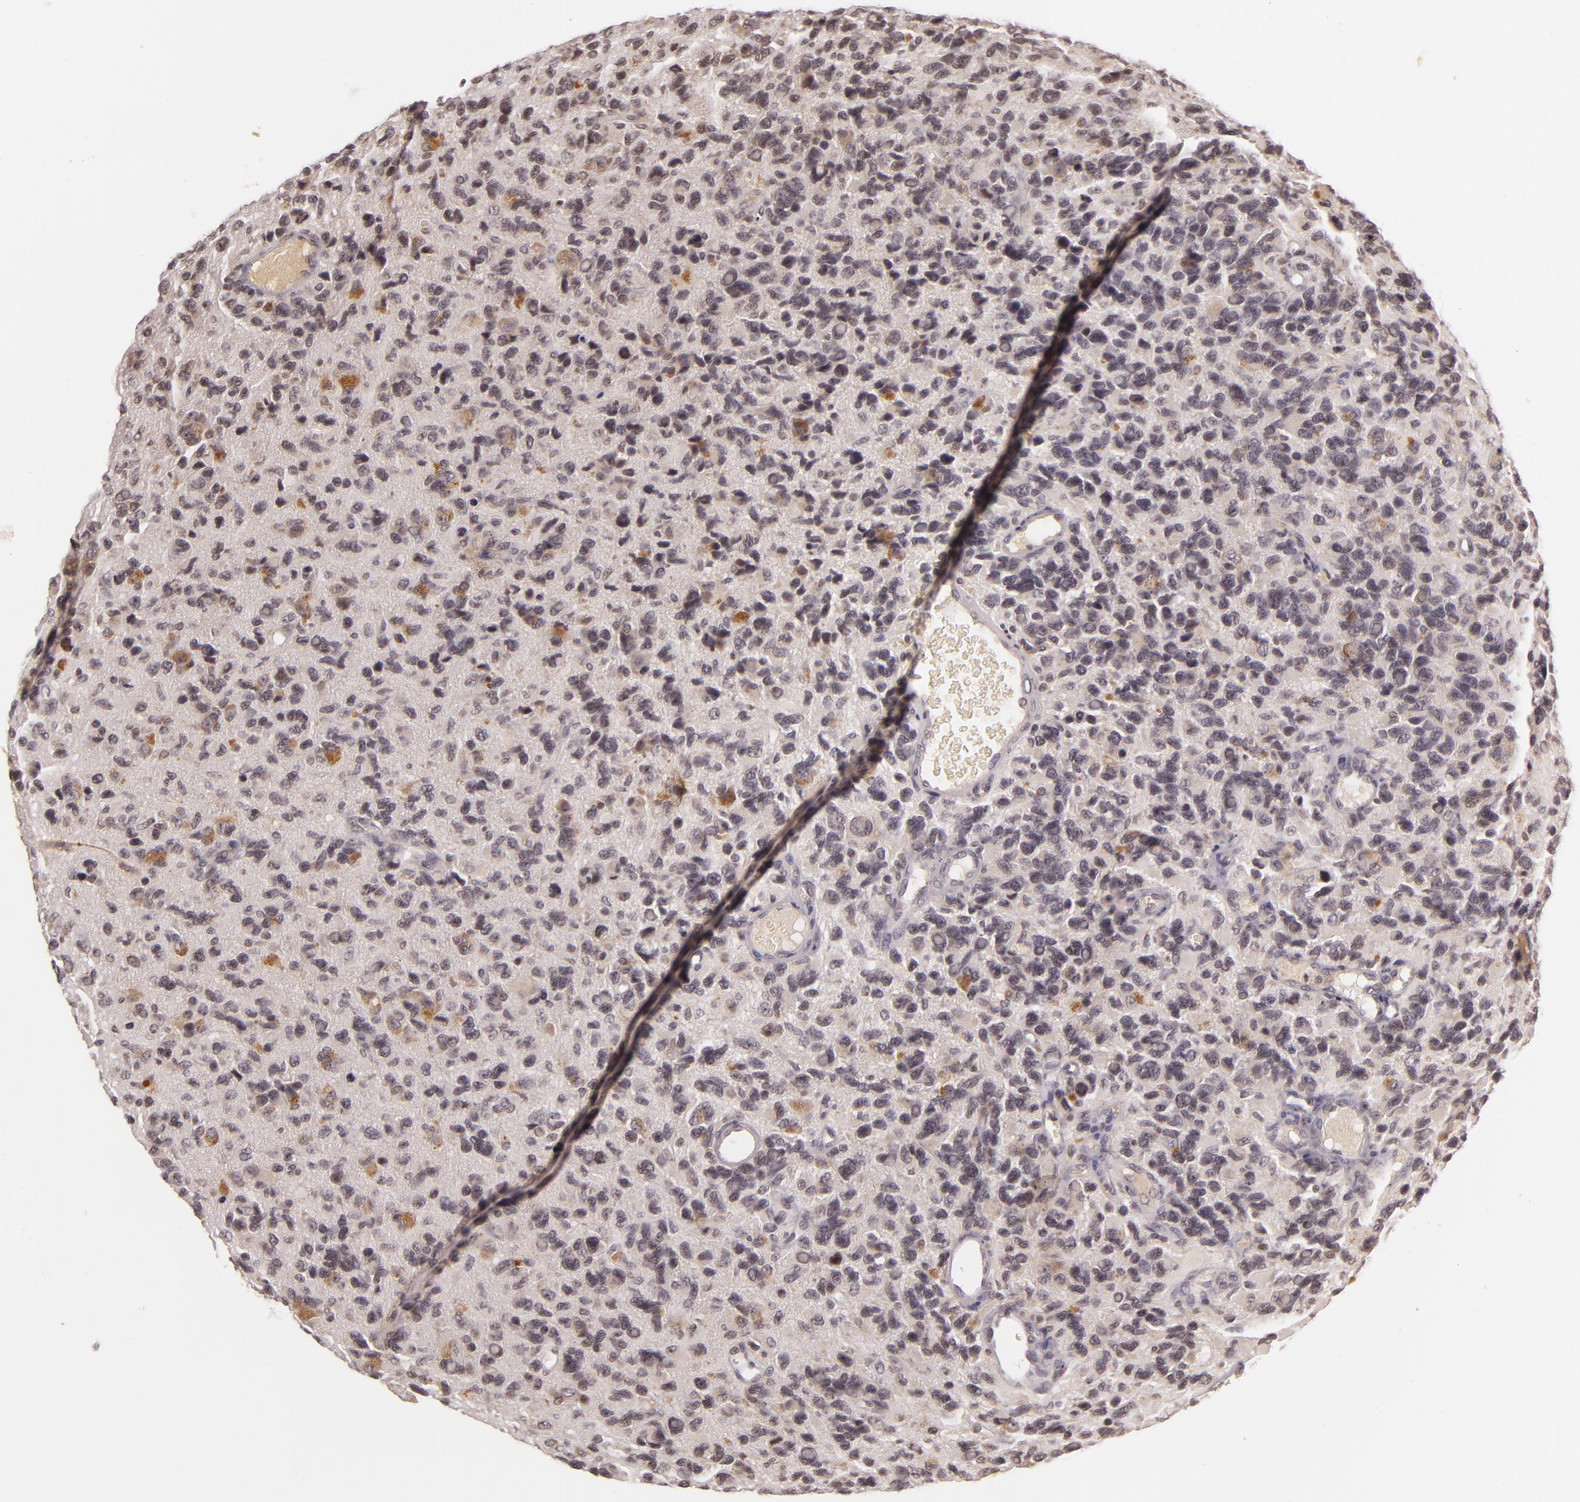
{"staining": {"intensity": "weak", "quantity": "<25%", "location": "nuclear"}, "tissue": "glioma", "cell_type": "Tumor cells", "image_type": "cancer", "snomed": [{"axis": "morphology", "description": "Glioma, malignant, High grade"}, {"axis": "topography", "description": "Brain"}], "caption": "High power microscopy photomicrograph of an immunohistochemistry image of glioma, revealing no significant expression in tumor cells.", "gene": "CASP8", "patient": {"sex": "male", "age": 77}}